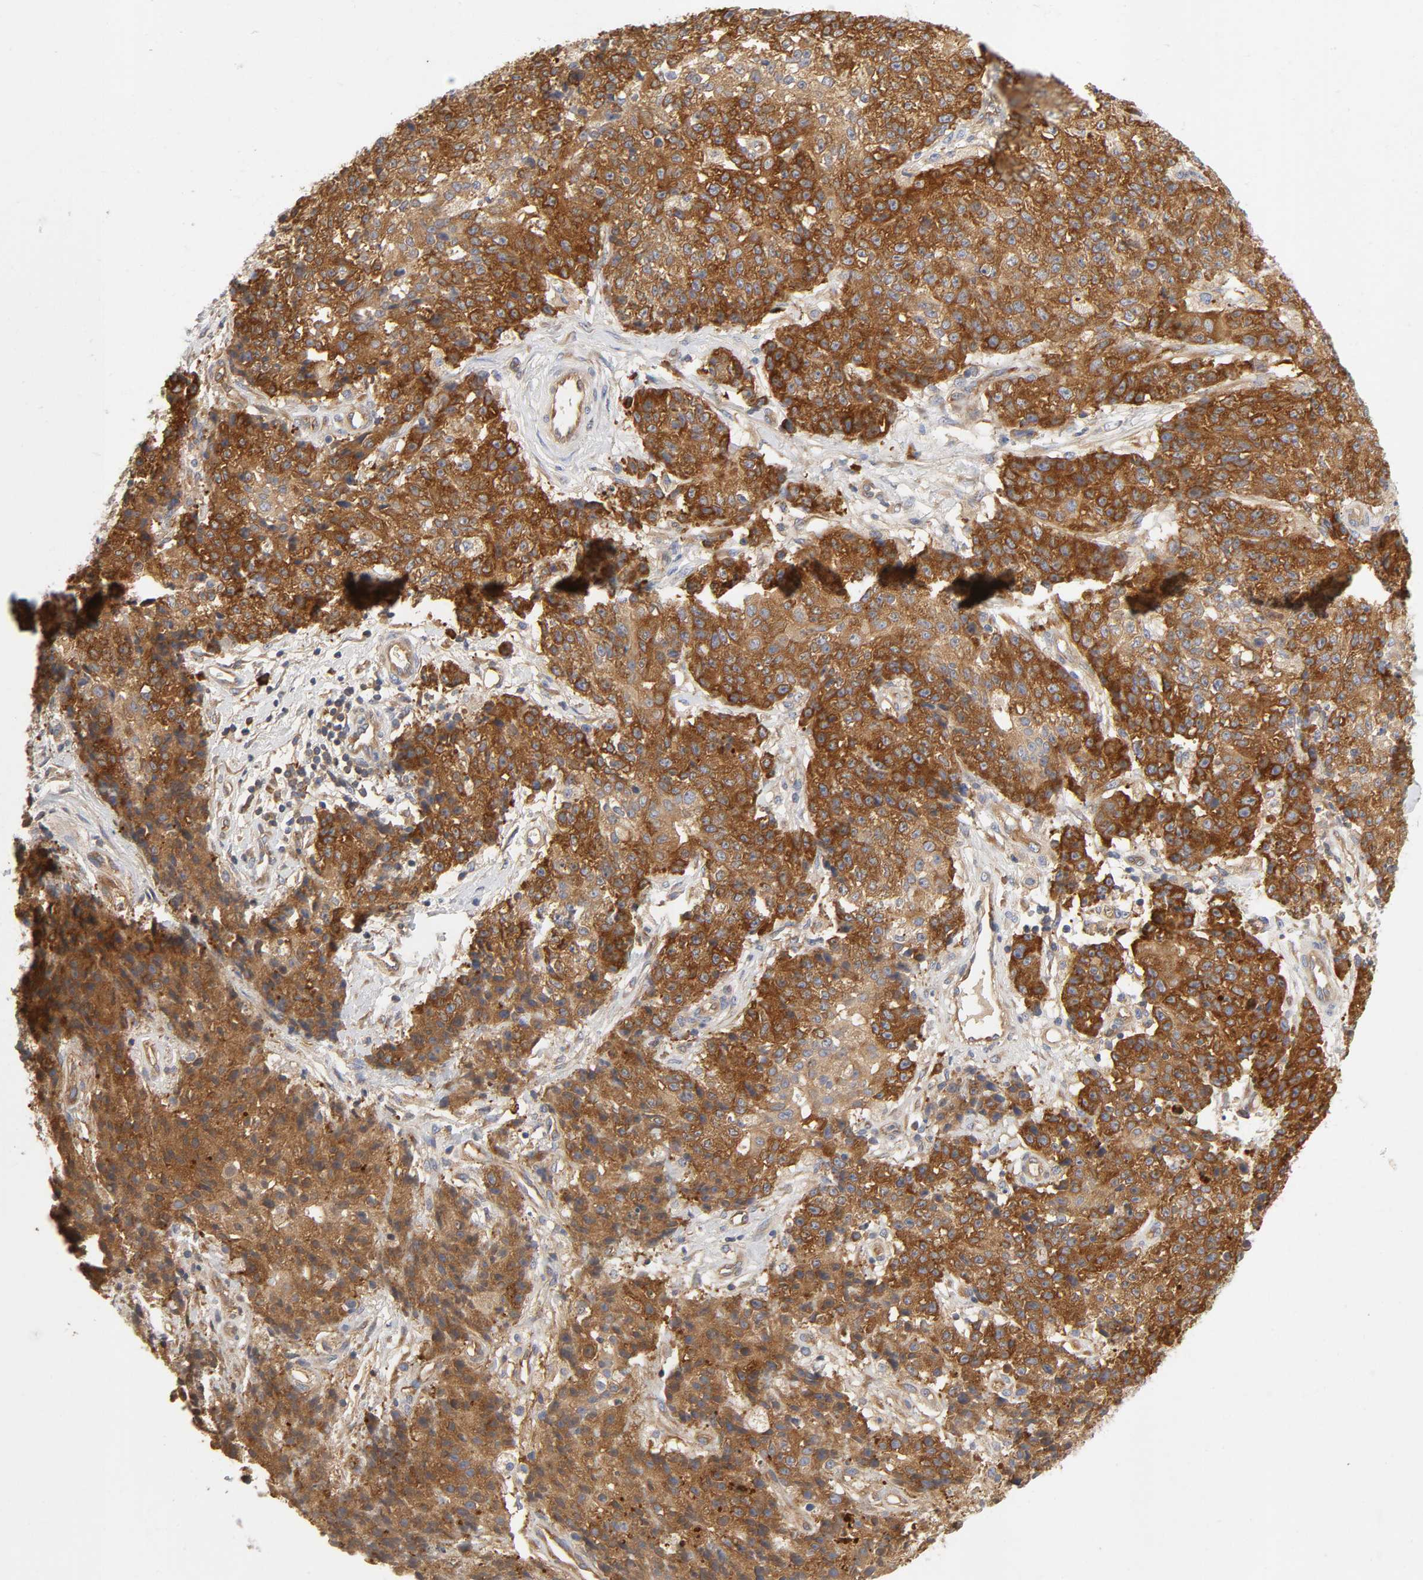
{"staining": {"intensity": "strong", "quantity": ">75%", "location": "cytoplasmic/membranous"}, "tissue": "ovarian cancer", "cell_type": "Tumor cells", "image_type": "cancer", "snomed": [{"axis": "morphology", "description": "Carcinoma, endometroid"}, {"axis": "topography", "description": "Ovary"}], "caption": "Ovarian cancer was stained to show a protein in brown. There is high levels of strong cytoplasmic/membranous staining in about >75% of tumor cells.", "gene": "SCHIP1", "patient": {"sex": "female", "age": 42}}